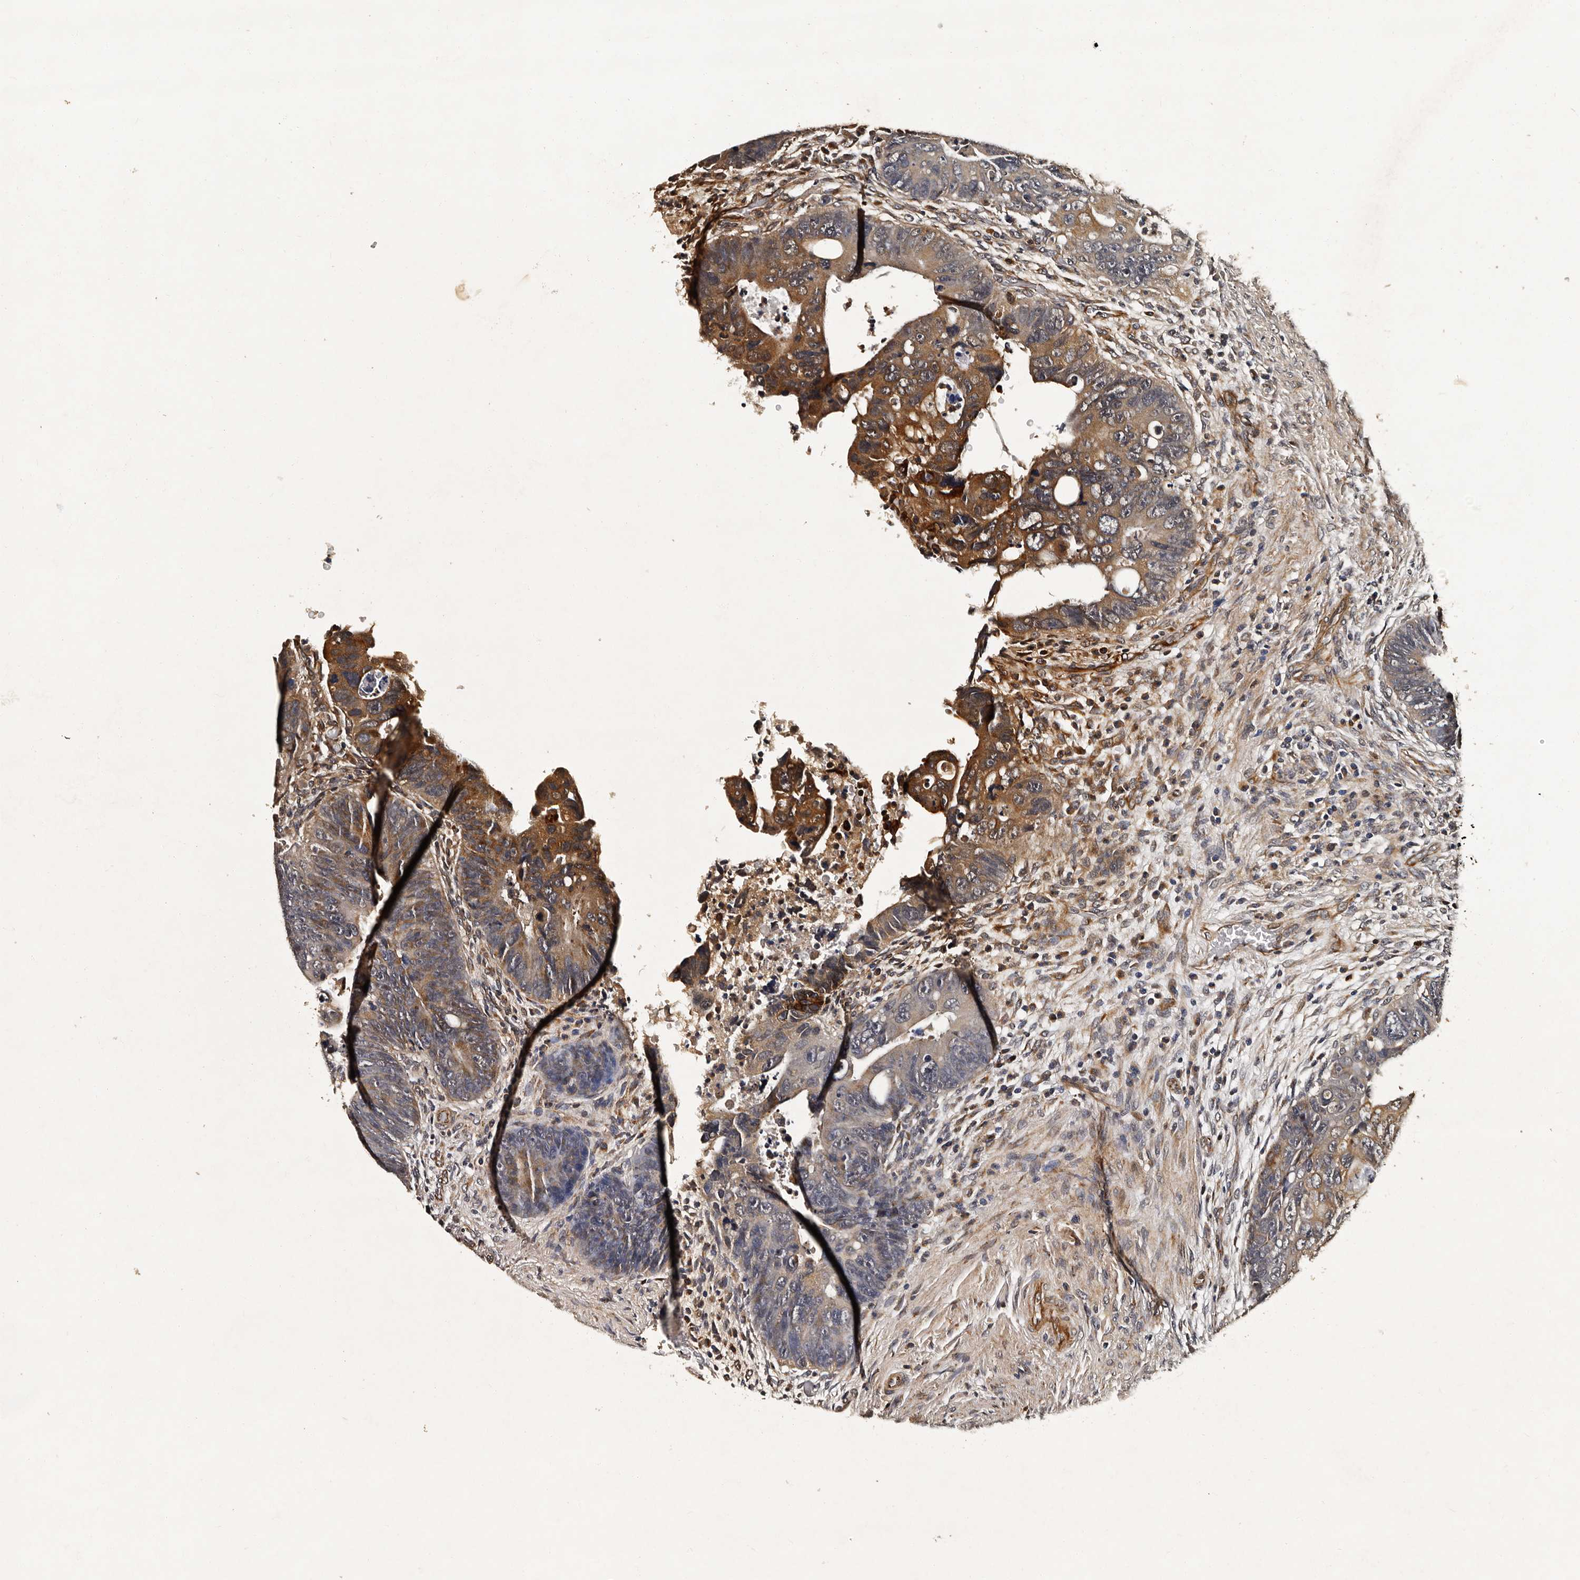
{"staining": {"intensity": "moderate", "quantity": "25%-75%", "location": "cytoplasmic/membranous"}, "tissue": "colorectal cancer", "cell_type": "Tumor cells", "image_type": "cancer", "snomed": [{"axis": "morphology", "description": "Adenocarcinoma, NOS"}, {"axis": "topography", "description": "Rectum"}], "caption": "Immunohistochemical staining of human adenocarcinoma (colorectal) displays medium levels of moderate cytoplasmic/membranous protein expression in about 25%-75% of tumor cells.", "gene": "CPNE3", "patient": {"sex": "male", "age": 59}}